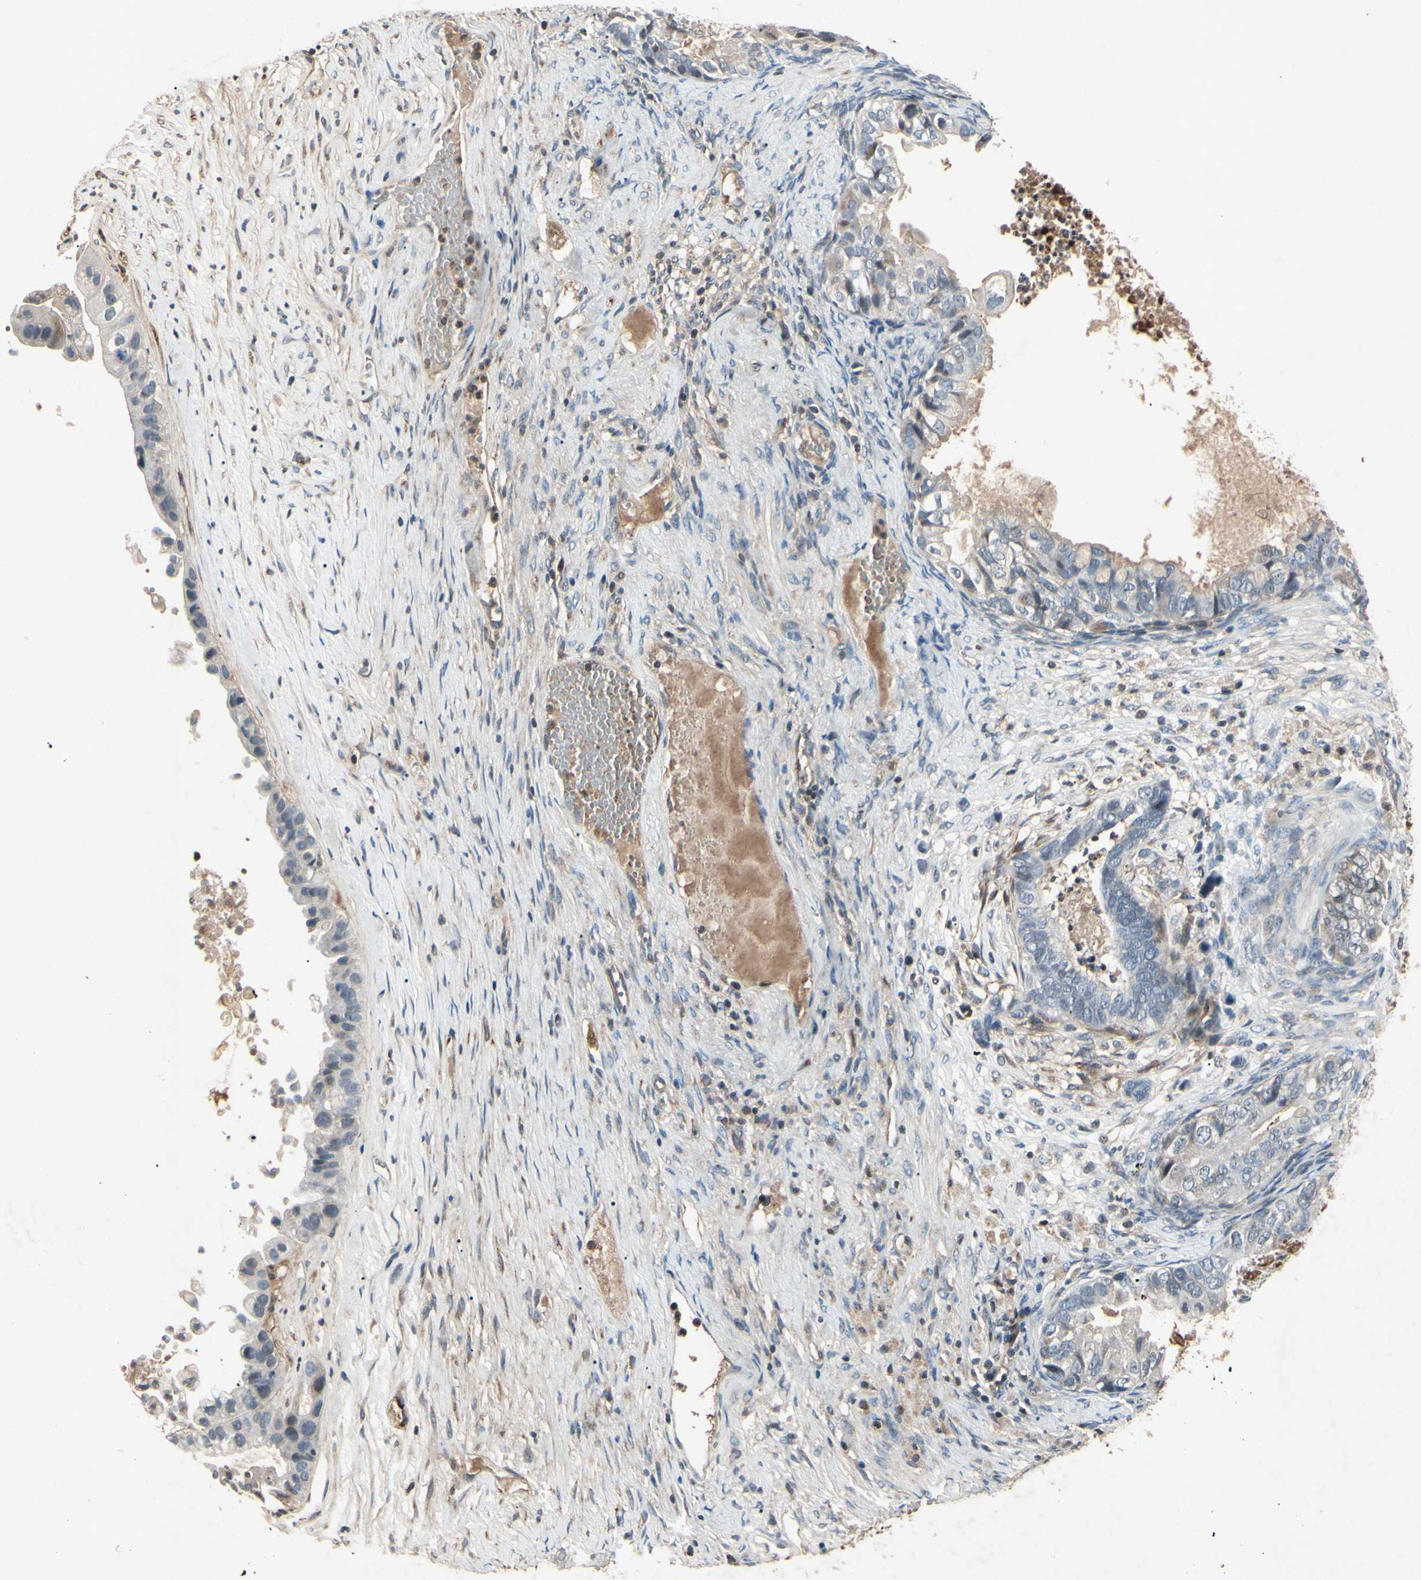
{"staining": {"intensity": "negative", "quantity": "none", "location": "none"}, "tissue": "ovarian cancer", "cell_type": "Tumor cells", "image_type": "cancer", "snomed": [{"axis": "morphology", "description": "Cystadenocarcinoma, mucinous, NOS"}, {"axis": "topography", "description": "Ovary"}], "caption": "An immunohistochemistry (IHC) photomicrograph of ovarian cancer is shown. There is no staining in tumor cells of ovarian cancer.", "gene": "AEBP1", "patient": {"sex": "female", "age": 80}}